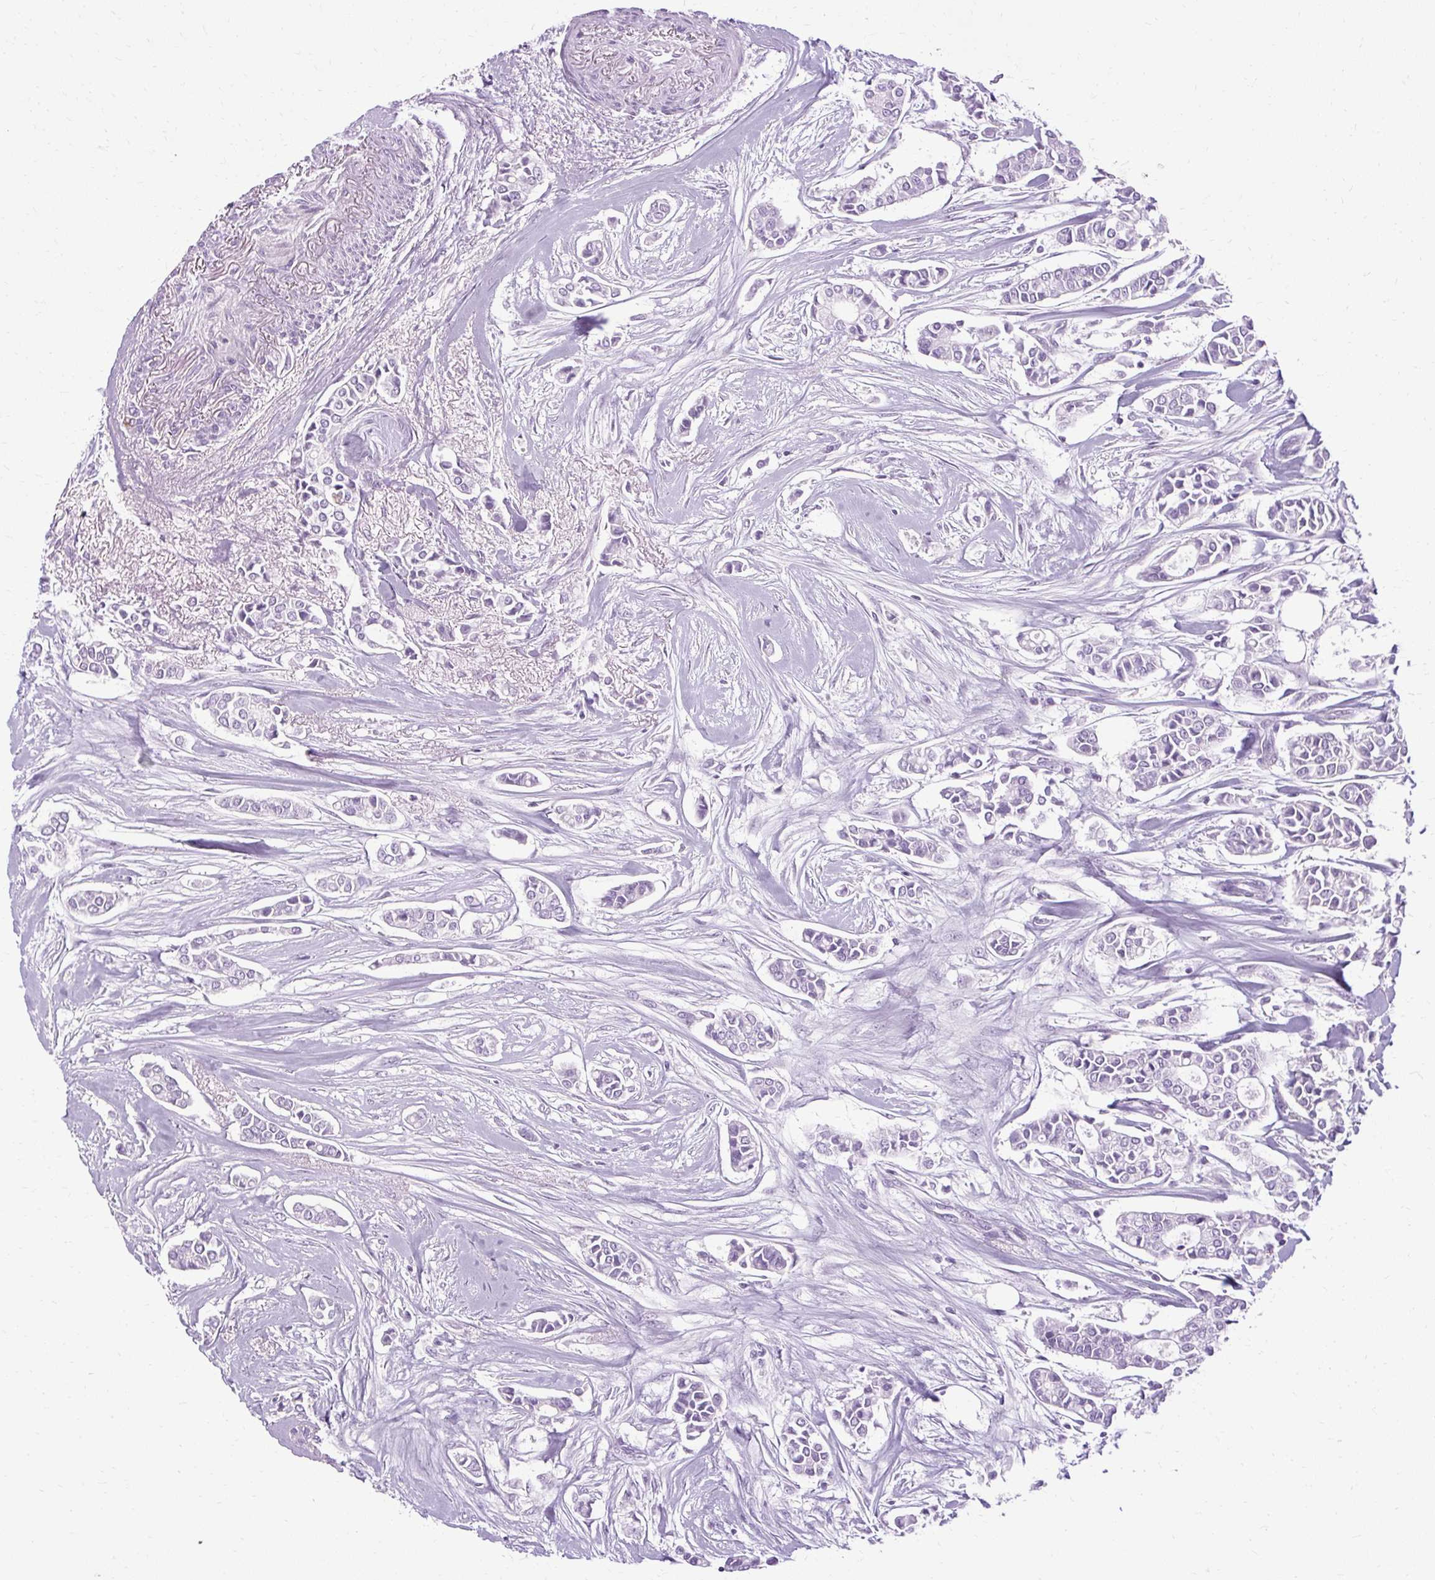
{"staining": {"intensity": "negative", "quantity": "none", "location": "none"}, "tissue": "breast cancer", "cell_type": "Tumor cells", "image_type": "cancer", "snomed": [{"axis": "morphology", "description": "Duct carcinoma"}, {"axis": "topography", "description": "Breast"}], "caption": "This image is of breast cancer stained with IHC to label a protein in brown with the nuclei are counter-stained blue. There is no positivity in tumor cells.", "gene": "B3GNT4", "patient": {"sex": "female", "age": 84}}